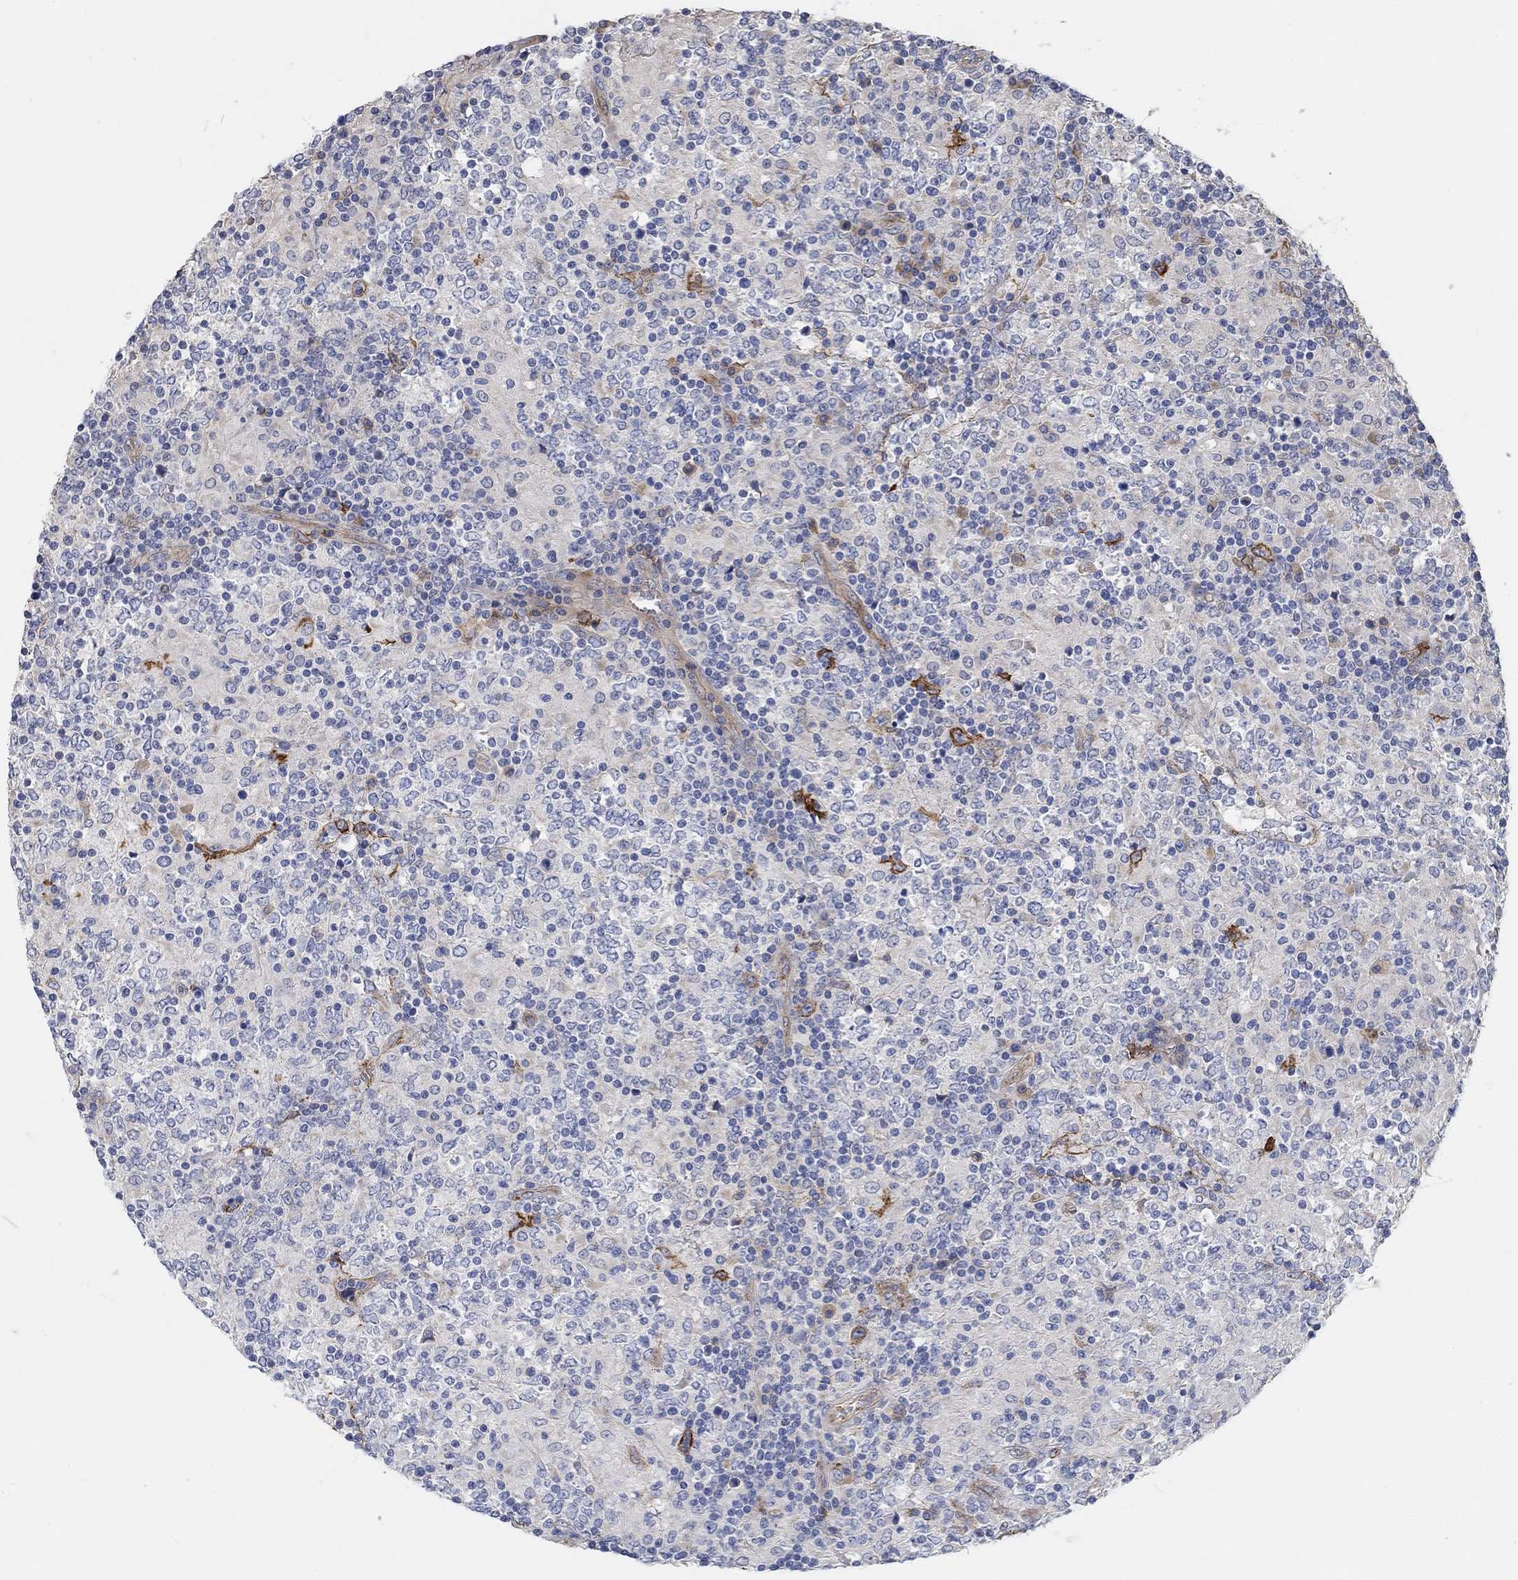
{"staining": {"intensity": "negative", "quantity": "none", "location": "none"}, "tissue": "lymphoma", "cell_type": "Tumor cells", "image_type": "cancer", "snomed": [{"axis": "morphology", "description": "Malignant lymphoma, non-Hodgkin's type, High grade"}, {"axis": "topography", "description": "Lymph node"}], "caption": "The image reveals no significant expression in tumor cells of lymphoma.", "gene": "SYT16", "patient": {"sex": "female", "age": 84}}